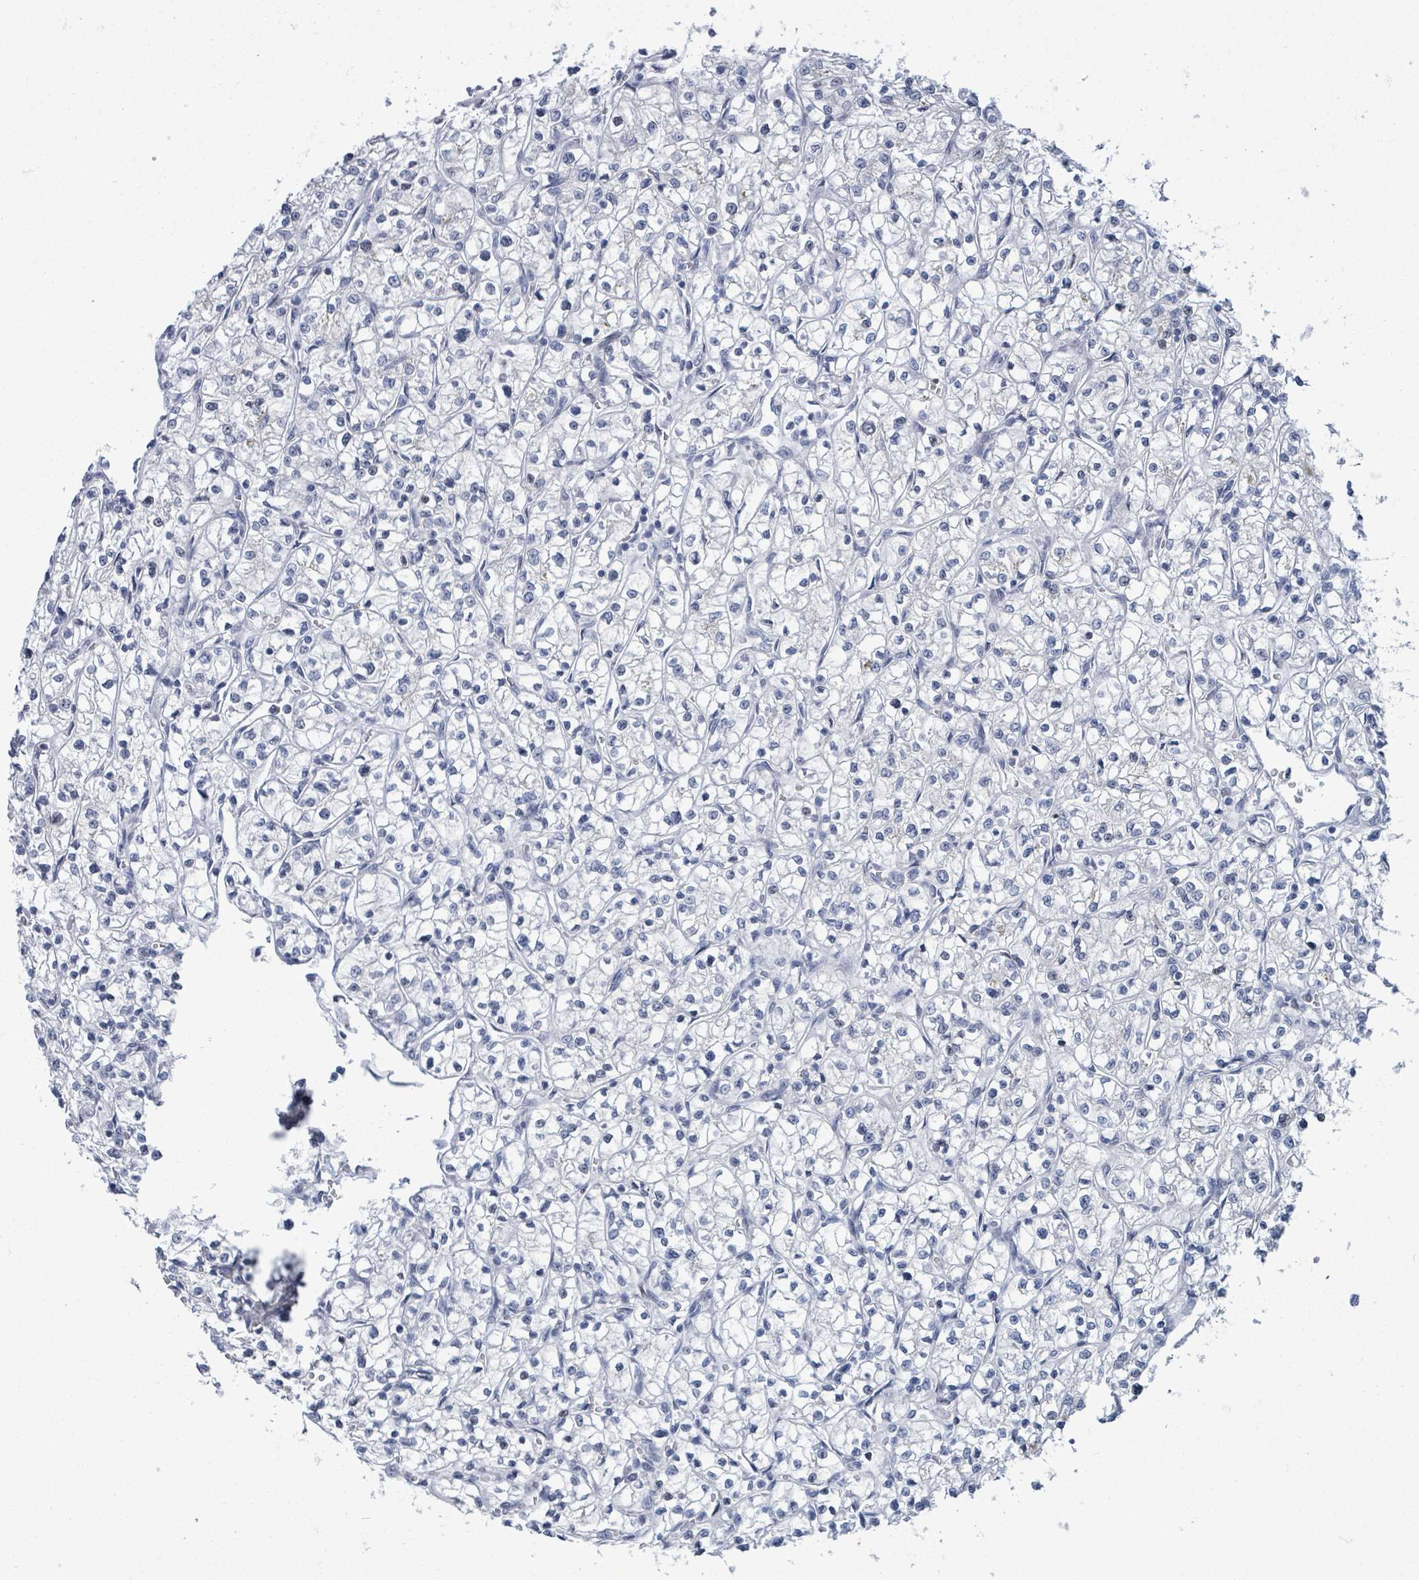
{"staining": {"intensity": "negative", "quantity": "none", "location": "none"}, "tissue": "renal cancer", "cell_type": "Tumor cells", "image_type": "cancer", "snomed": [{"axis": "morphology", "description": "Adenocarcinoma, NOS"}, {"axis": "topography", "description": "Kidney"}], "caption": "A photomicrograph of renal adenocarcinoma stained for a protein shows no brown staining in tumor cells.", "gene": "NTN3", "patient": {"sex": "female", "age": 64}}